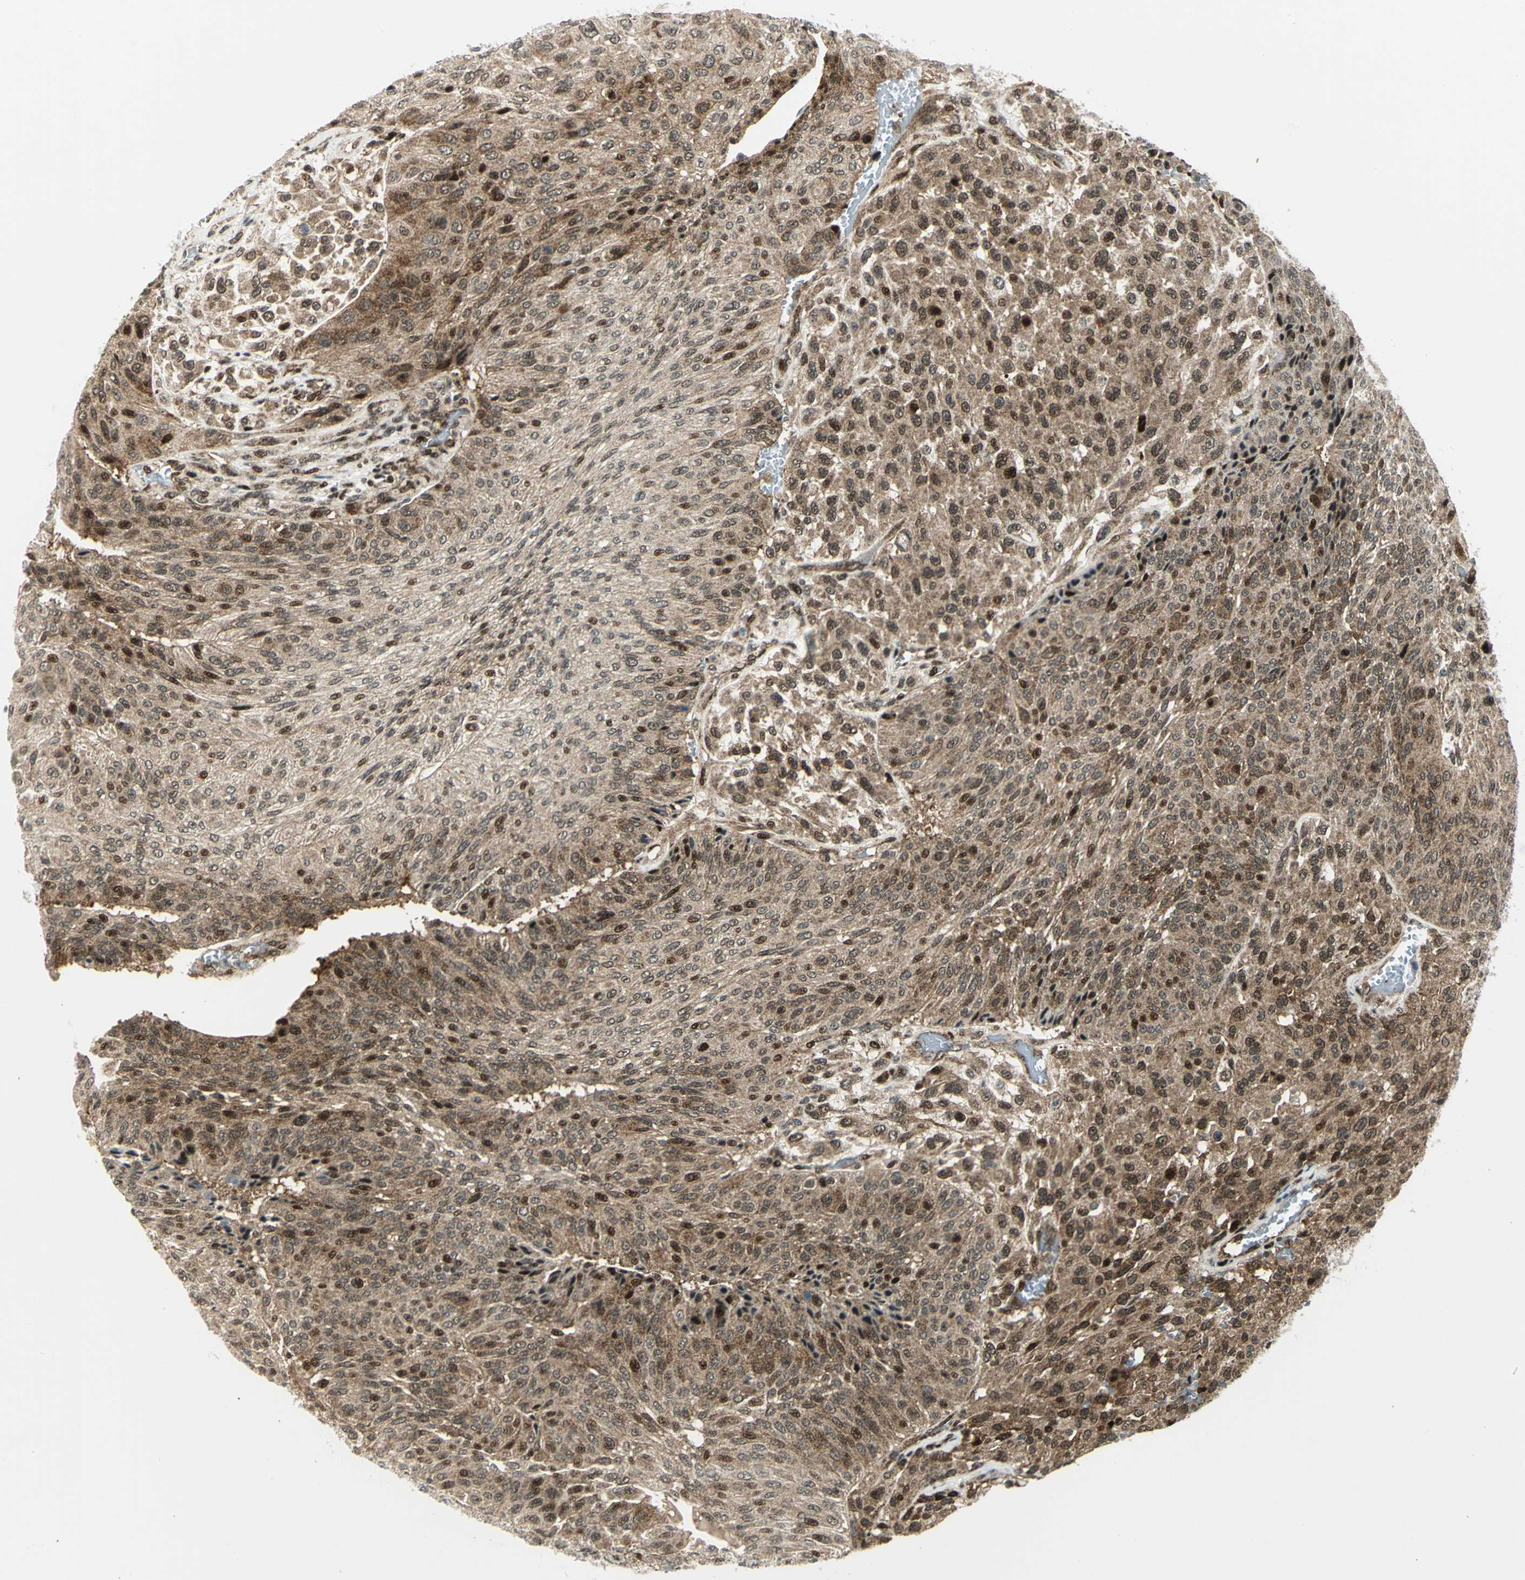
{"staining": {"intensity": "moderate", "quantity": ">75%", "location": "cytoplasmic/membranous,nuclear"}, "tissue": "urothelial cancer", "cell_type": "Tumor cells", "image_type": "cancer", "snomed": [{"axis": "morphology", "description": "Urothelial carcinoma, High grade"}, {"axis": "topography", "description": "Urinary bladder"}], "caption": "An immunohistochemistry (IHC) micrograph of tumor tissue is shown. Protein staining in brown shows moderate cytoplasmic/membranous and nuclear positivity in urothelial cancer within tumor cells.", "gene": "COPS5", "patient": {"sex": "male", "age": 66}}